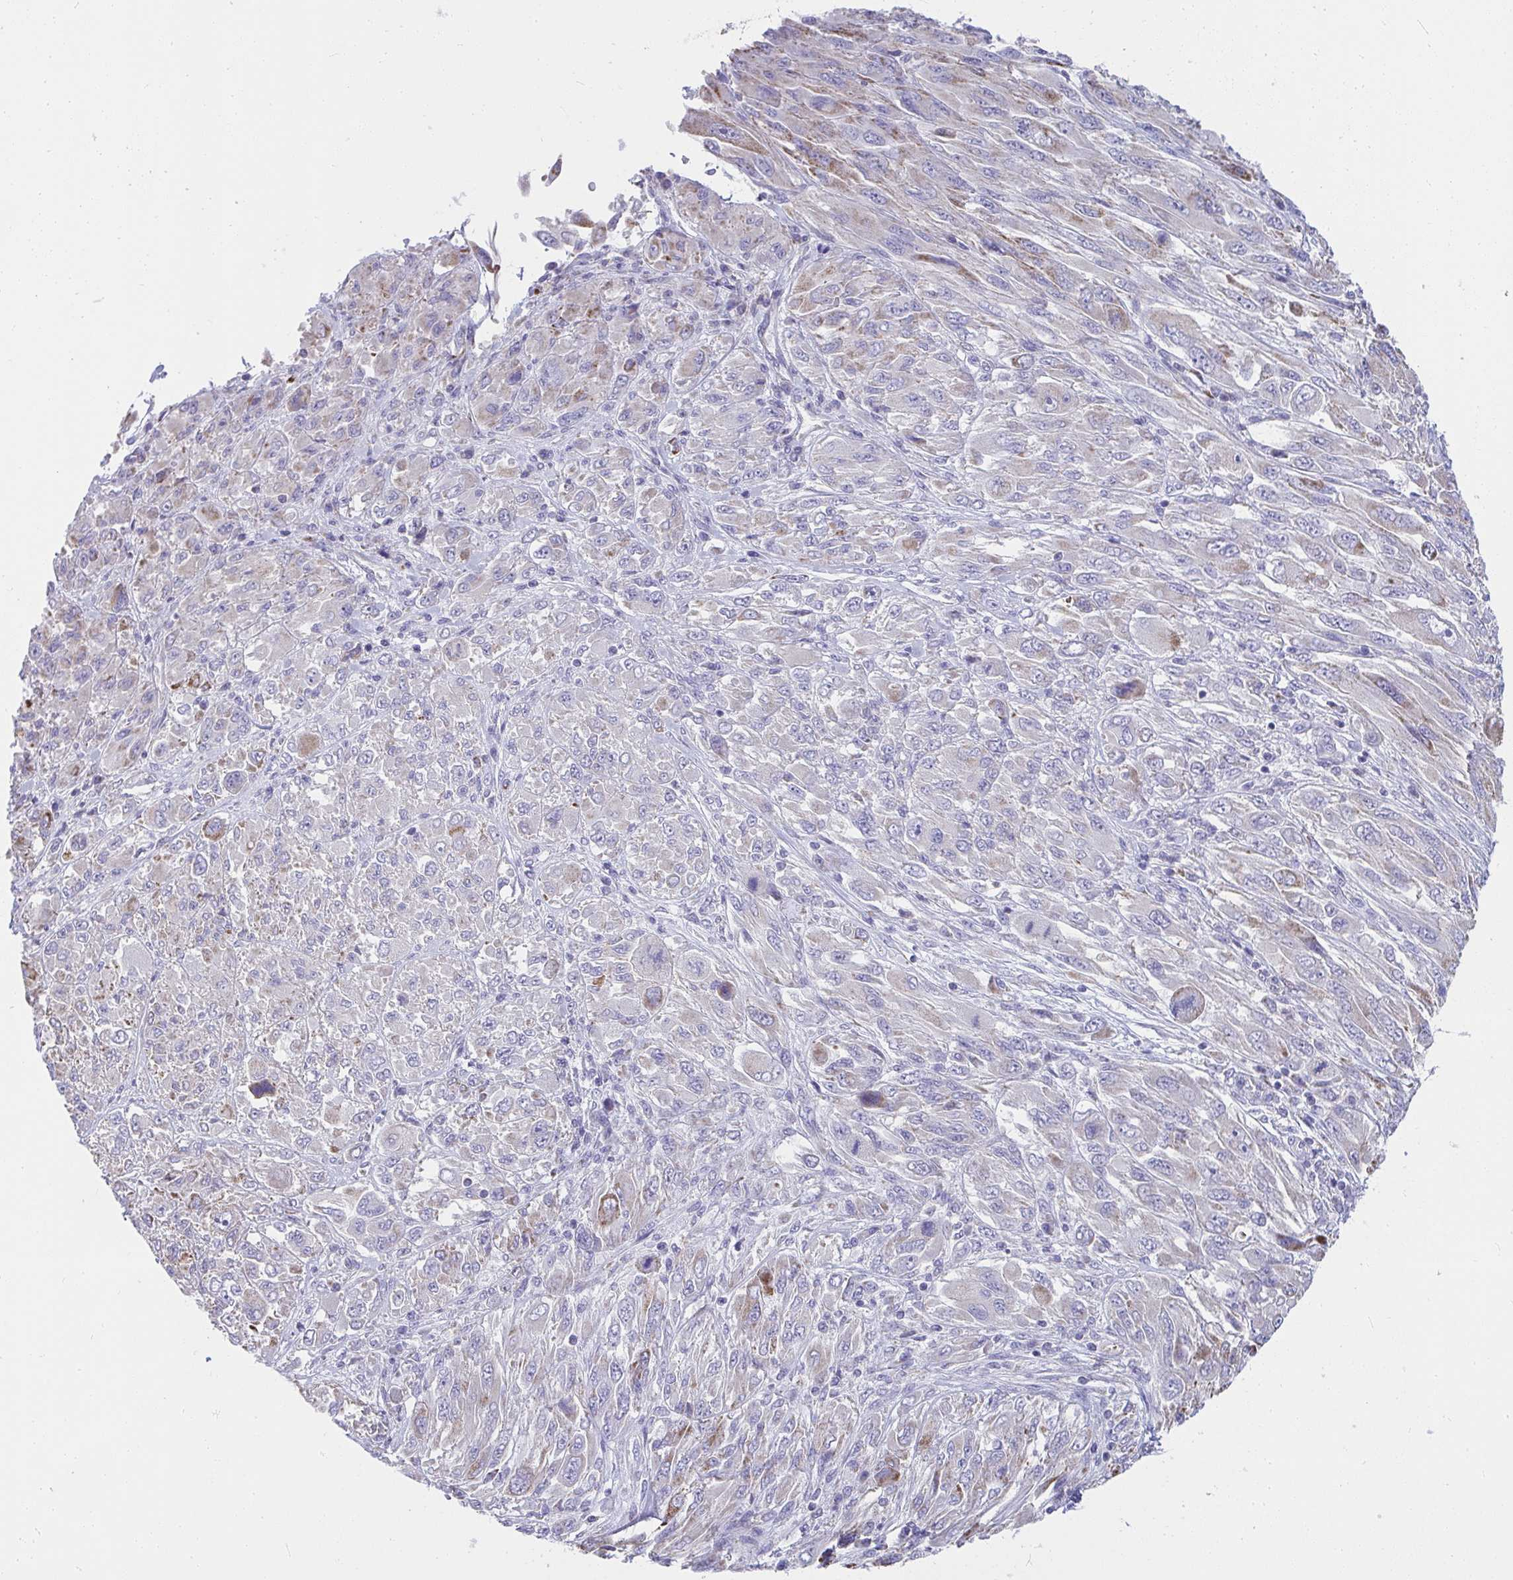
{"staining": {"intensity": "moderate", "quantity": "<25%", "location": "cytoplasmic/membranous"}, "tissue": "melanoma", "cell_type": "Tumor cells", "image_type": "cancer", "snomed": [{"axis": "morphology", "description": "Malignant melanoma, NOS"}, {"axis": "topography", "description": "Skin"}], "caption": "This photomicrograph reveals IHC staining of malignant melanoma, with low moderate cytoplasmic/membranous staining in approximately <25% of tumor cells.", "gene": "SLC6A1", "patient": {"sex": "female", "age": 91}}